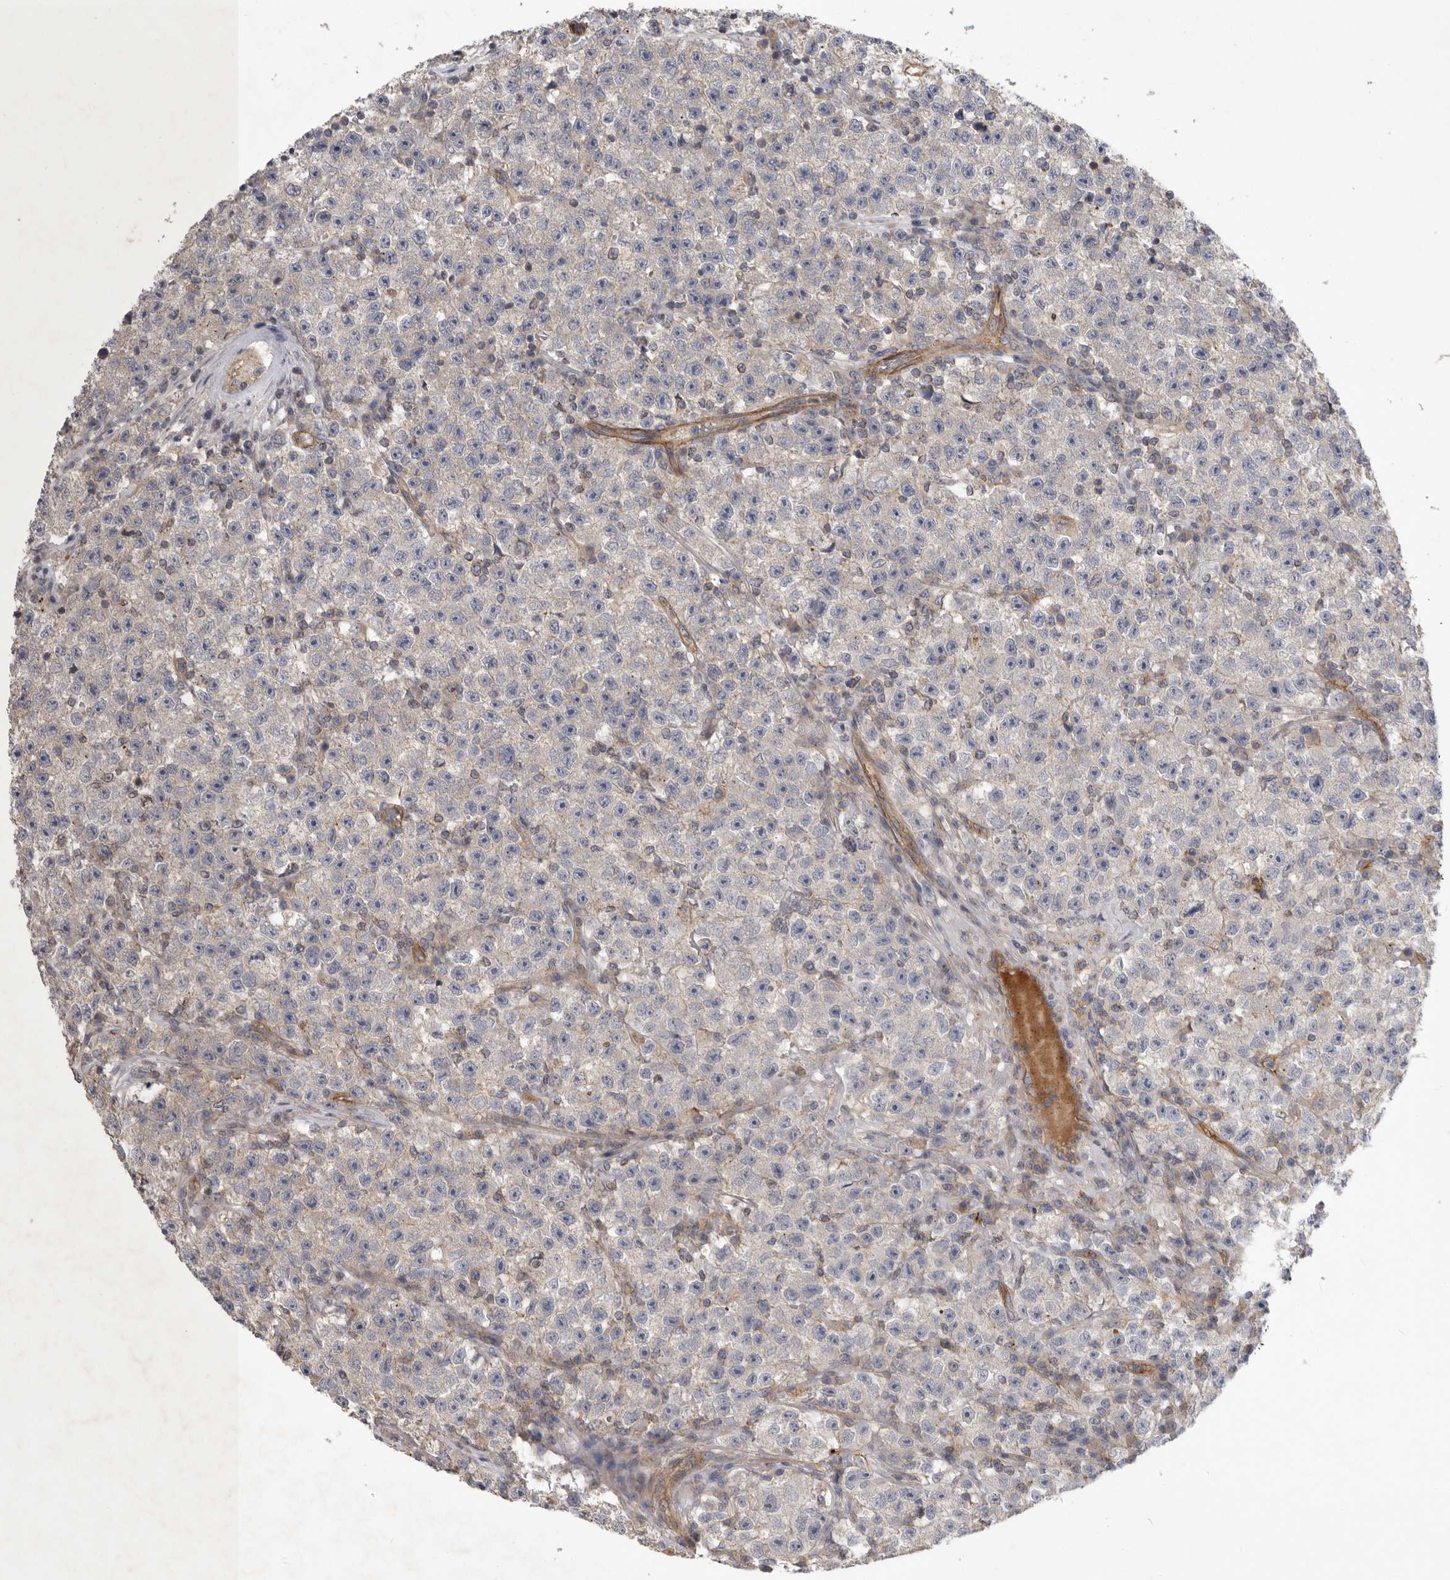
{"staining": {"intensity": "negative", "quantity": "none", "location": "none"}, "tissue": "testis cancer", "cell_type": "Tumor cells", "image_type": "cancer", "snomed": [{"axis": "morphology", "description": "Seminoma, NOS"}, {"axis": "topography", "description": "Testis"}], "caption": "Testis seminoma was stained to show a protein in brown. There is no significant positivity in tumor cells. (DAB (3,3'-diaminobenzidine) immunohistochemistry visualized using brightfield microscopy, high magnification).", "gene": "MLPH", "patient": {"sex": "male", "age": 22}}